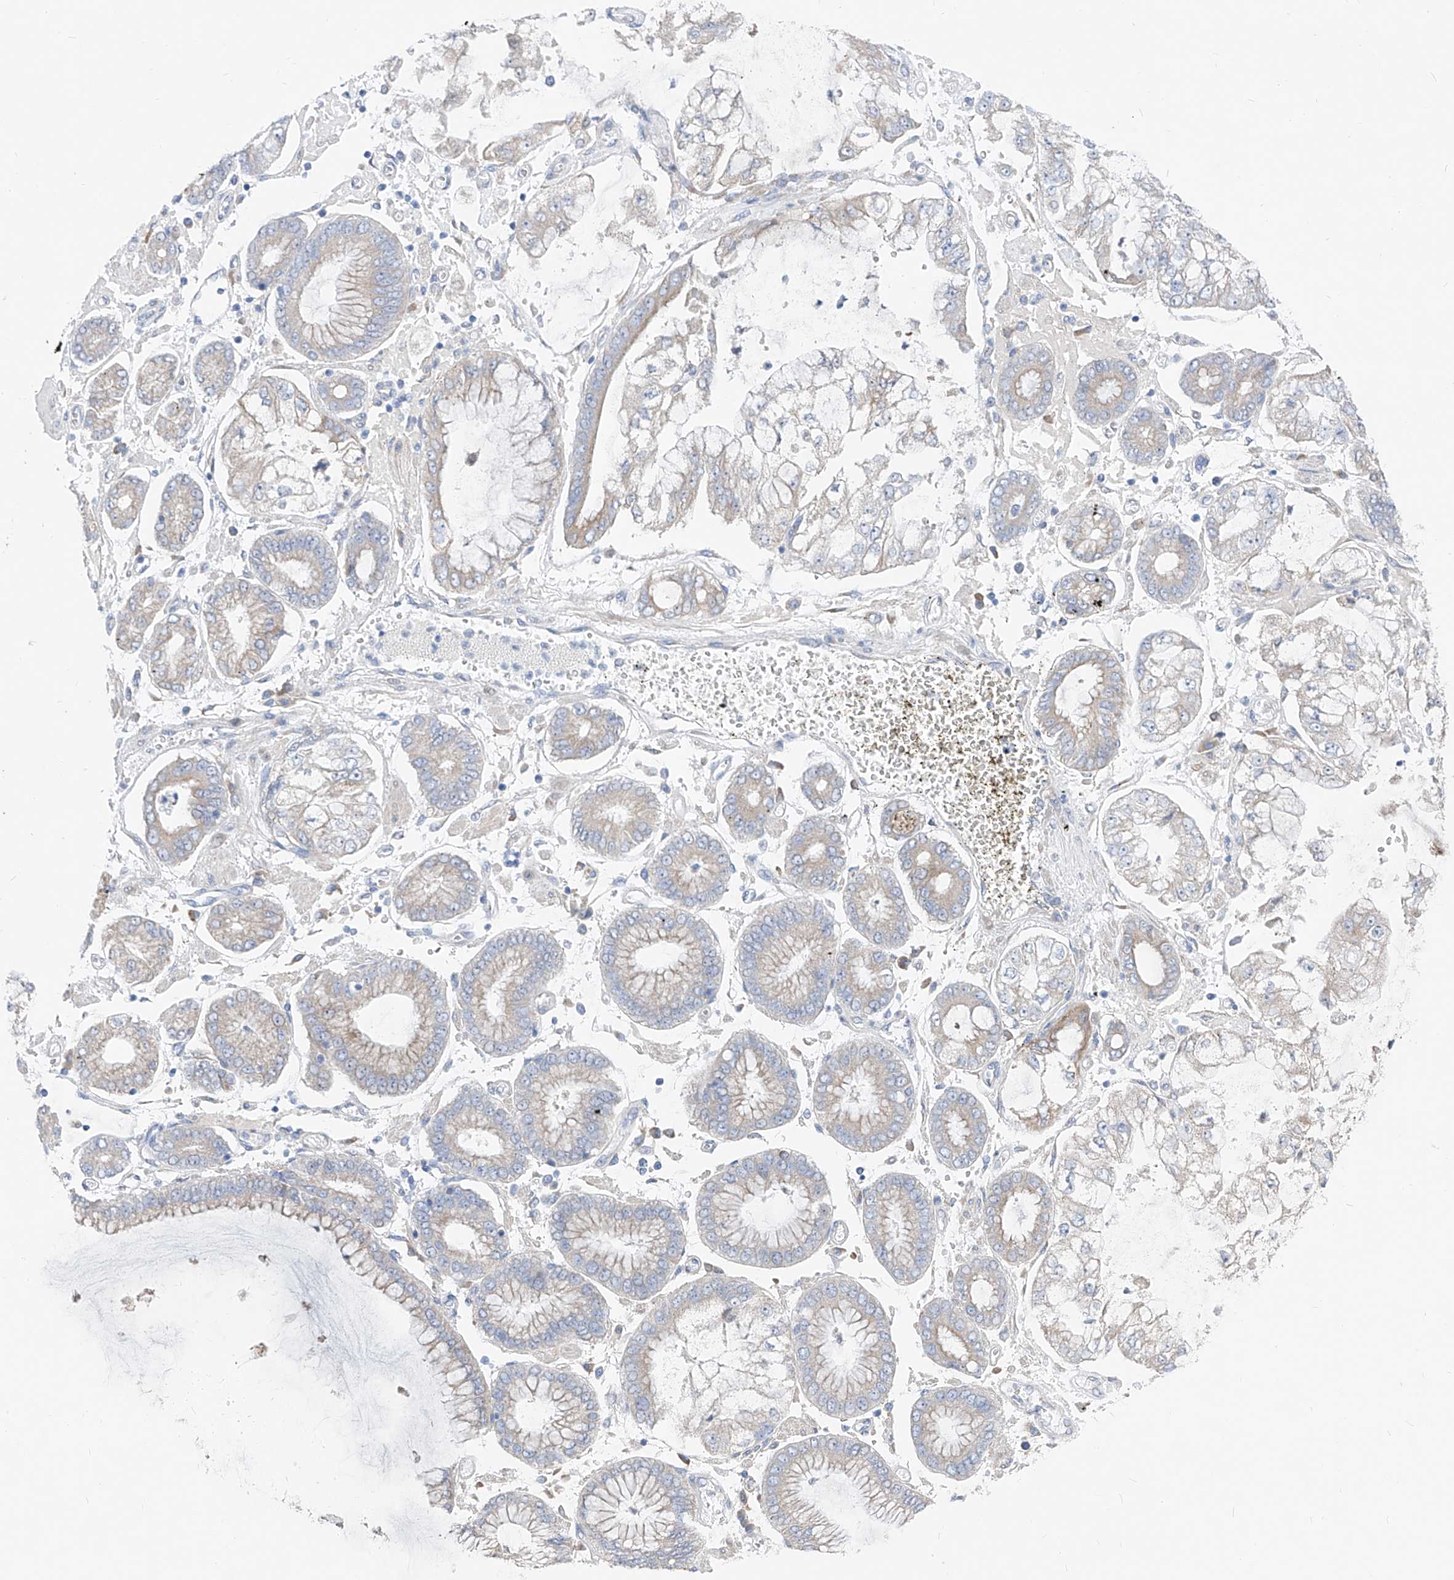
{"staining": {"intensity": "negative", "quantity": "none", "location": "none"}, "tissue": "stomach cancer", "cell_type": "Tumor cells", "image_type": "cancer", "snomed": [{"axis": "morphology", "description": "Adenocarcinoma, NOS"}, {"axis": "topography", "description": "Stomach"}], "caption": "Tumor cells are negative for brown protein staining in stomach adenocarcinoma.", "gene": "UFL1", "patient": {"sex": "male", "age": 76}}